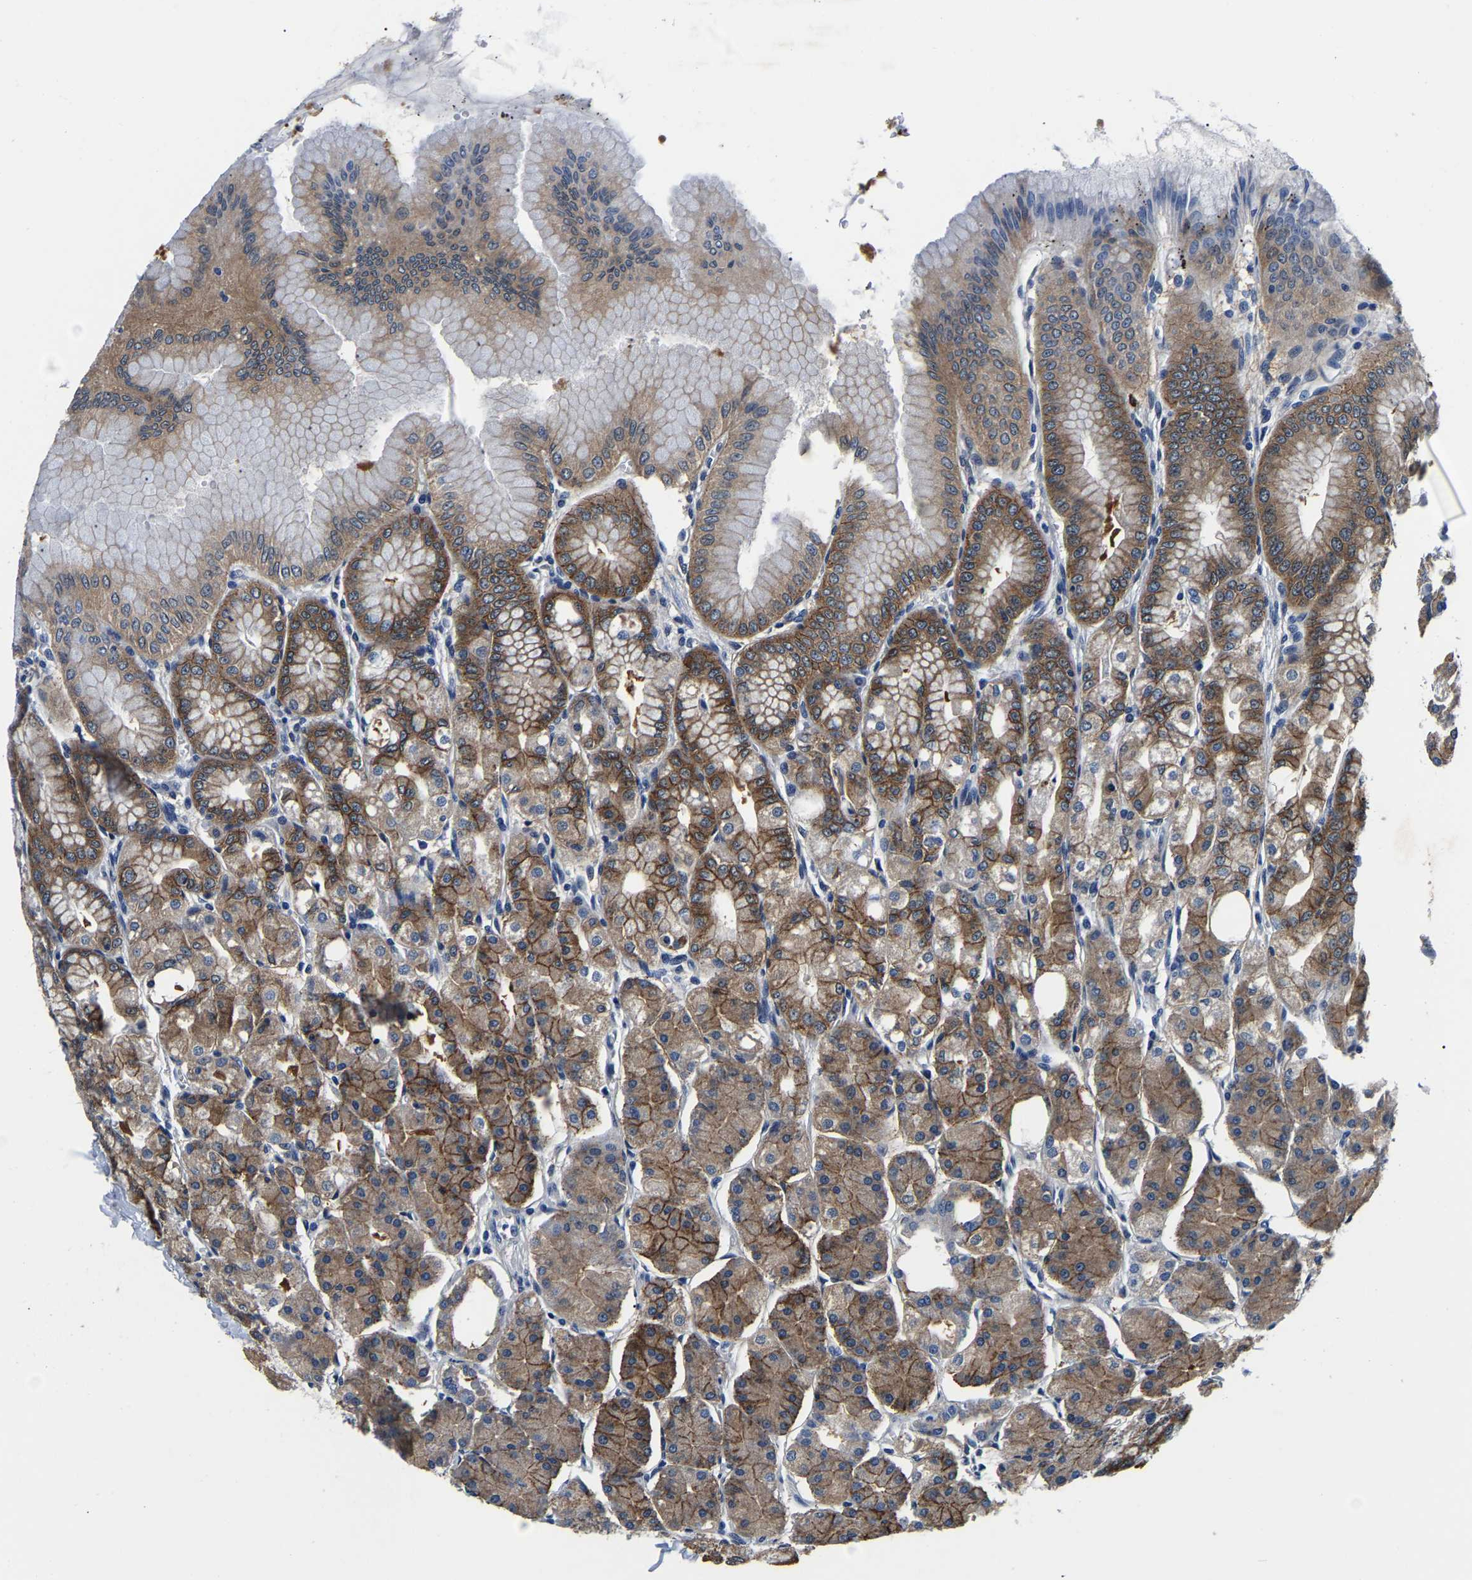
{"staining": {"intensity": "strong", "quantity": ">75%", "location": "cytoplasmic/membranous"}, "tissue": "stomach", "cell_type": "Glandular cells", "image_type": "normal", "snomed": [{"axis": "morphology", "description": "Normal tissue, NOS"}, {"axis": "topography", "description": "Stomach, lower"}], "caption": "An immunohistochemistry (IHC) image of unremarkable tissue is shown. Protein staining in brown shows strong cytoplasmic/membranous positivity in stomach within glandular cells. The staining is performed using DAB (3,3'-diaminobenzidine) brown chromogen to label protein expression. The nuclei are counter-stained blue using hematoxylin.", "gene": "ACO1", "patient": {"sex": "male", "age": 71}}